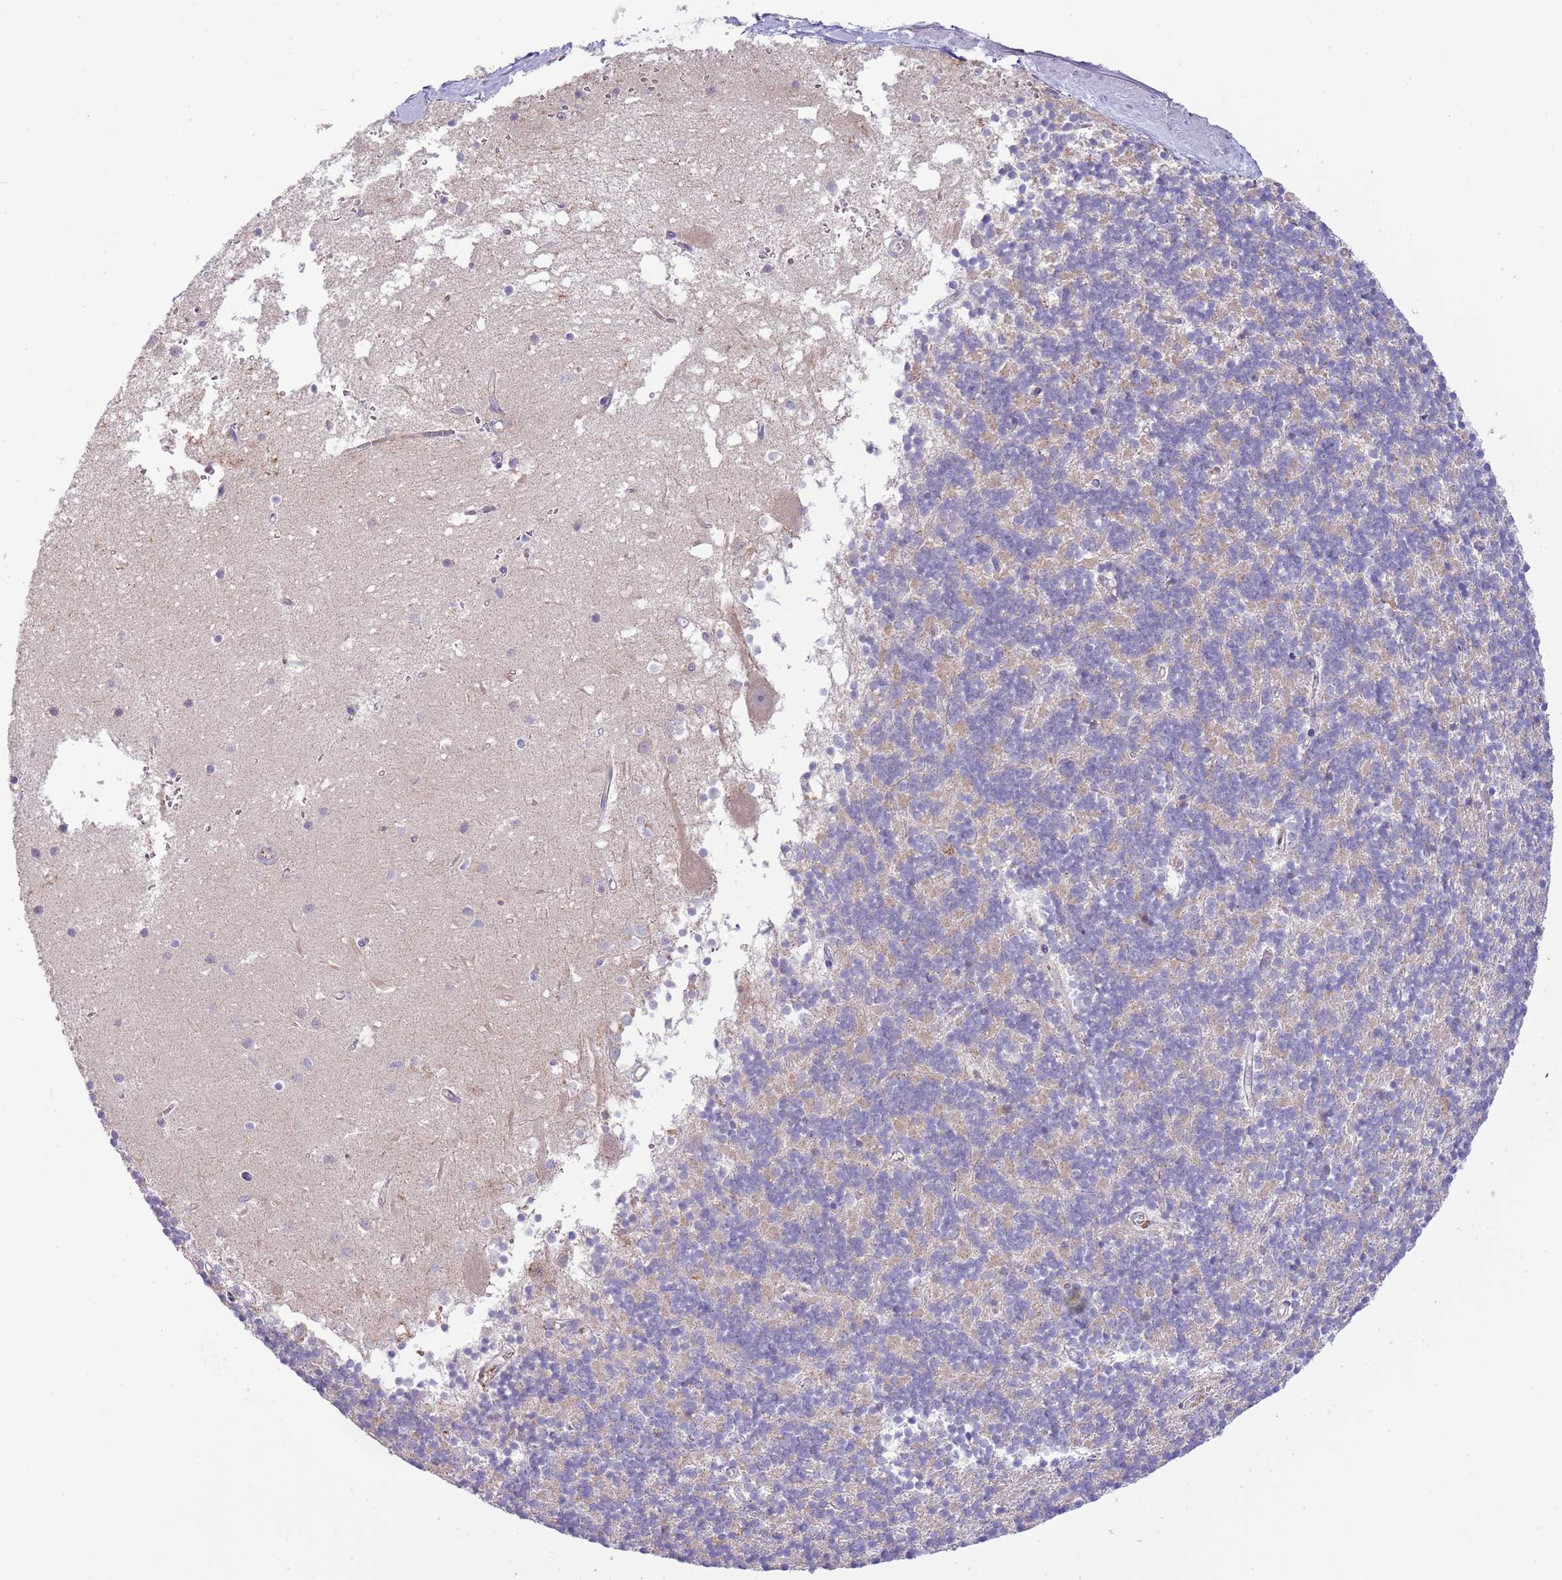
{"staining": {"intensity": "negative", "quantity": "none", "location": "none"}, "tissue": "cerebellum", "cell_type": "Cells in granular layer", "image_type": "normal", "snomed": [{"axis": "morphology", "description": "Normal tissue, NOS"}, {"axis": "topography", "description": "Cerebellum"}], "caption": "An immunohistochemistry (IHC) photomicrograph of normal cerebellum is shown. There is no staining in cells in granular layer of cerebellum.", "gene": "ABHD17A", "patient": {"sex": "male", "age": 54}}